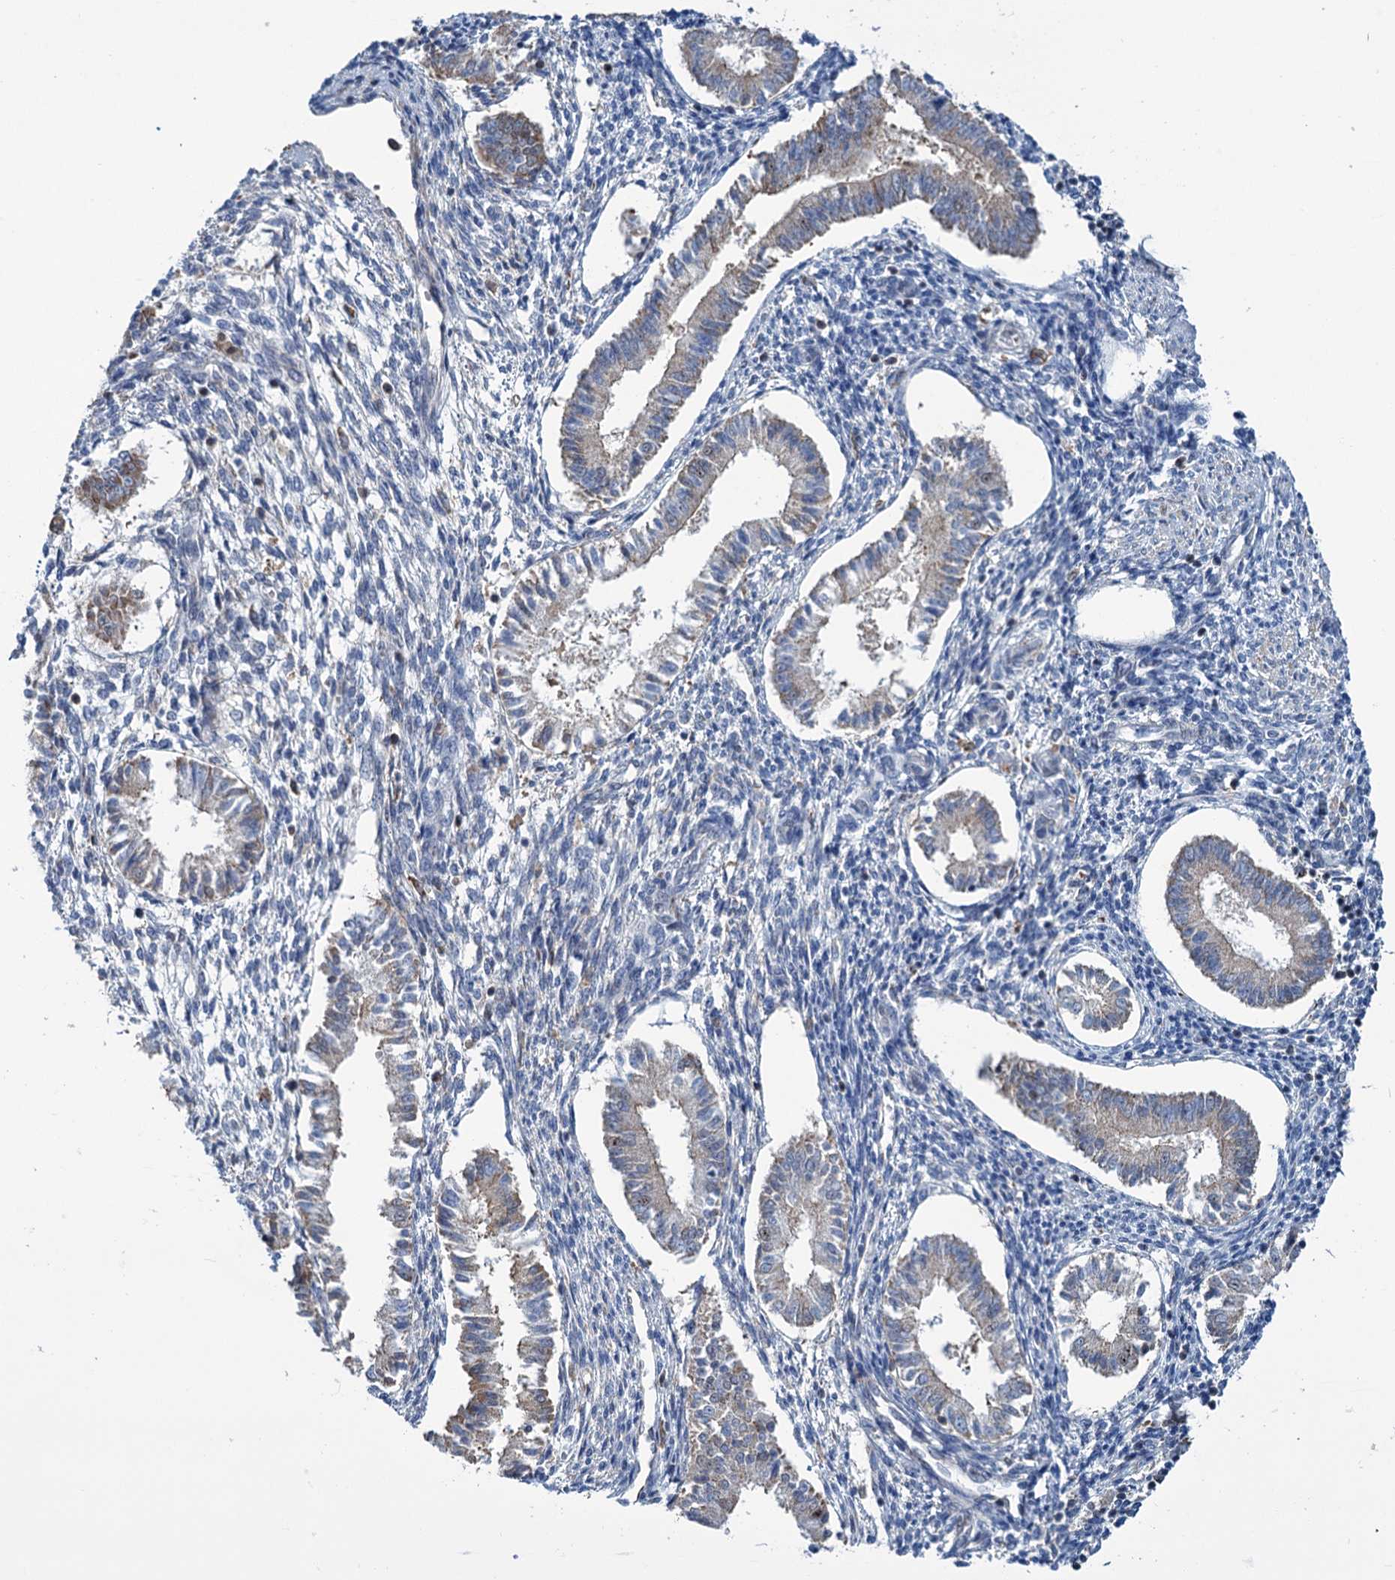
{"staining": {"intensity": "weak", "quantity": "<25%", "location": "cytoplasmic/membranous"}, "tissue": "endometrium", "cell_type": "Cells in endometrial stroma", "image_type": "normal", "snomed": [{"axis": "morphology", "description": "Normal tissue, NOS"}, {"axis": "topography", "description": "Uterus"}, {"axis": "topography", "description": "Endometrium"}], "caption": "Photomicrograph shows no protein expression in cells in endometrial stroma of normal endometrium.", "gene": "LPIN1", "patient": {"sex": "female", "age": 48}}